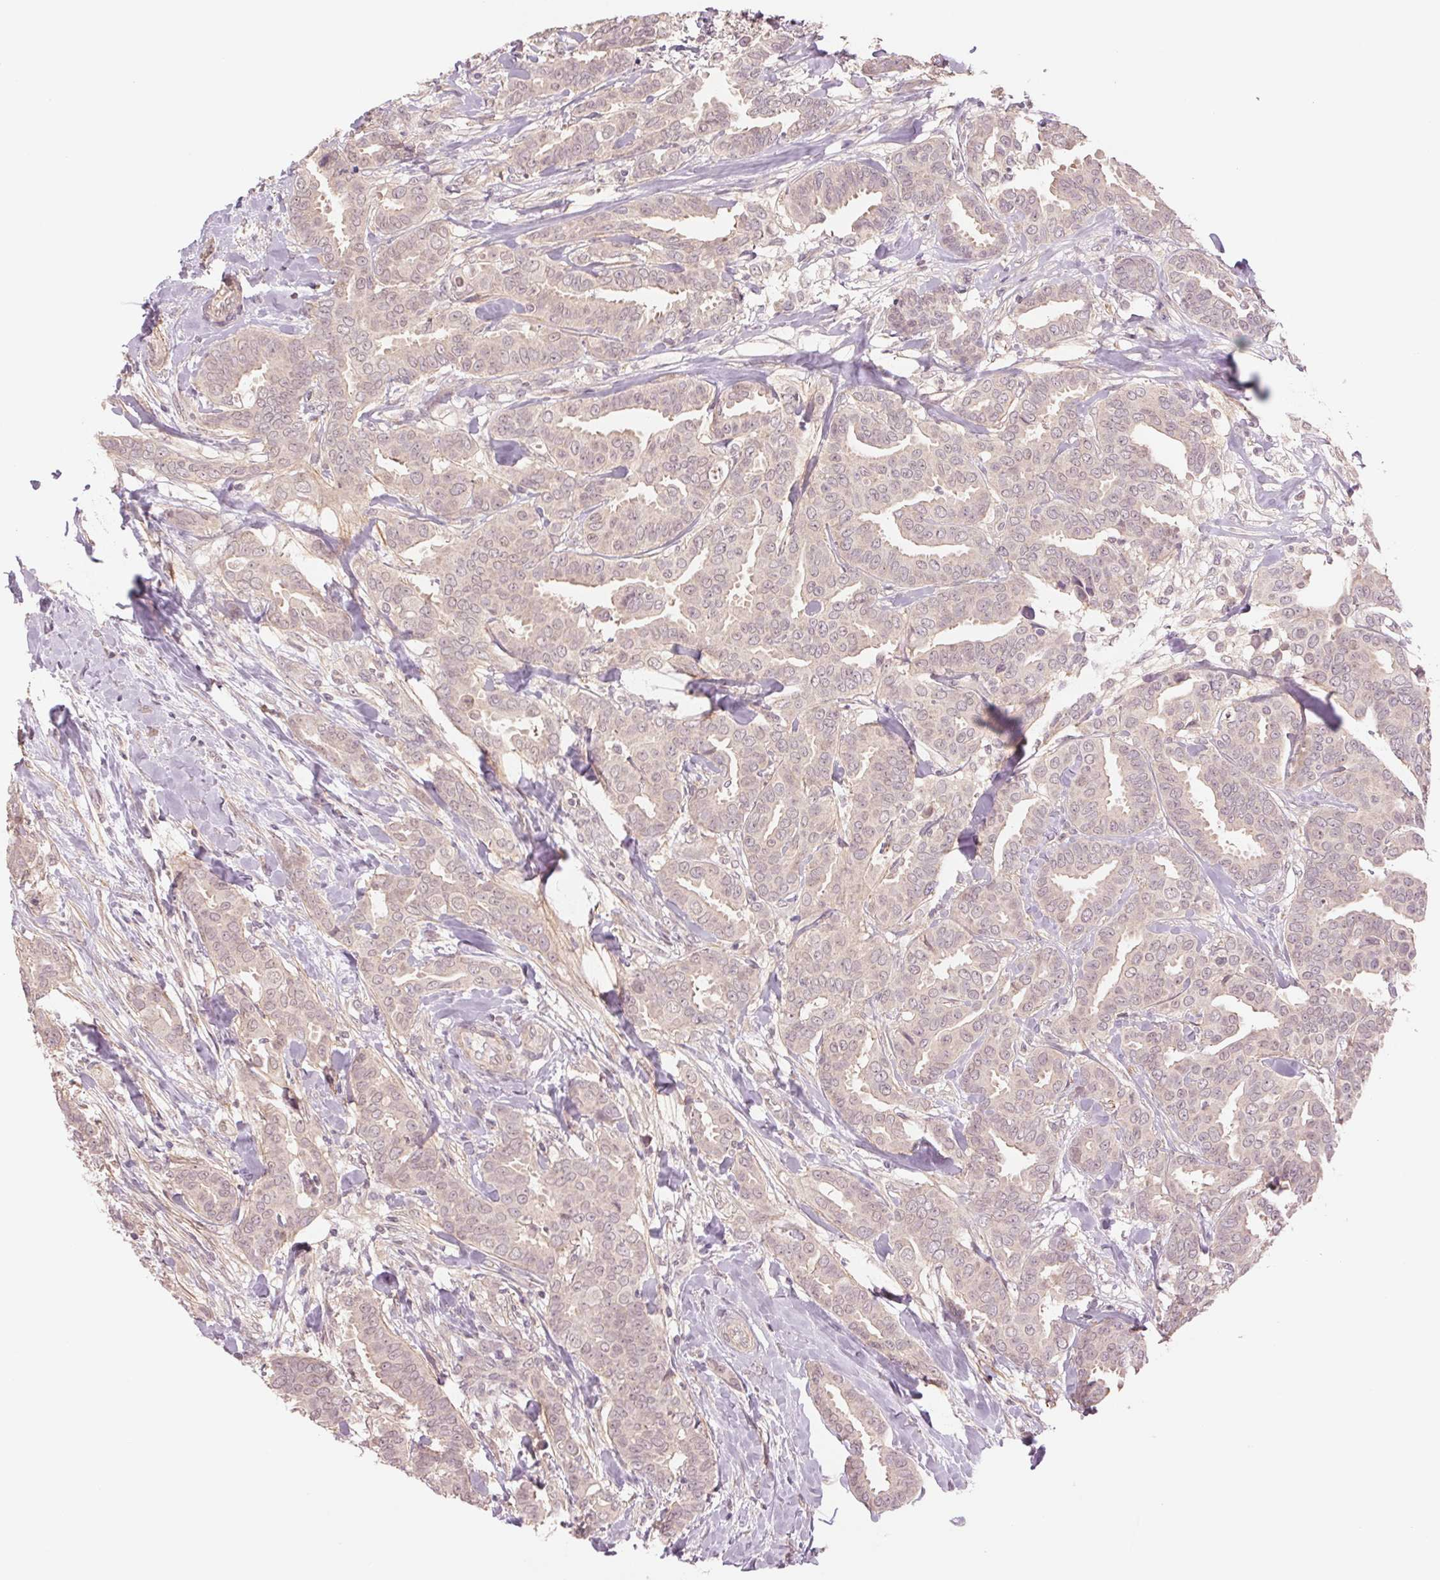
{"staining": {"intensity": "weak", "quantity": "<25%", "location": "cytoplasmic/membranous,nuclear"}, "tissue": "breast cancer", "cell_type": "Tumor cells", "image_type": "cancer", "snomed": [{"axis": "morphology", "description": "Duct carcinoma"}, {"axis": "topography", "description": "Breast"}], "caption": "DAB immunohistochemical staining of infiltrating ductal carcinoma (breast) shows no significant staining in tumor cells. (Brightfield microscopy of DAB immunohistochemistry (IHC) at high magnification).", "gene": "PPIA", "patient": {"sex": "female", "age": 45}}